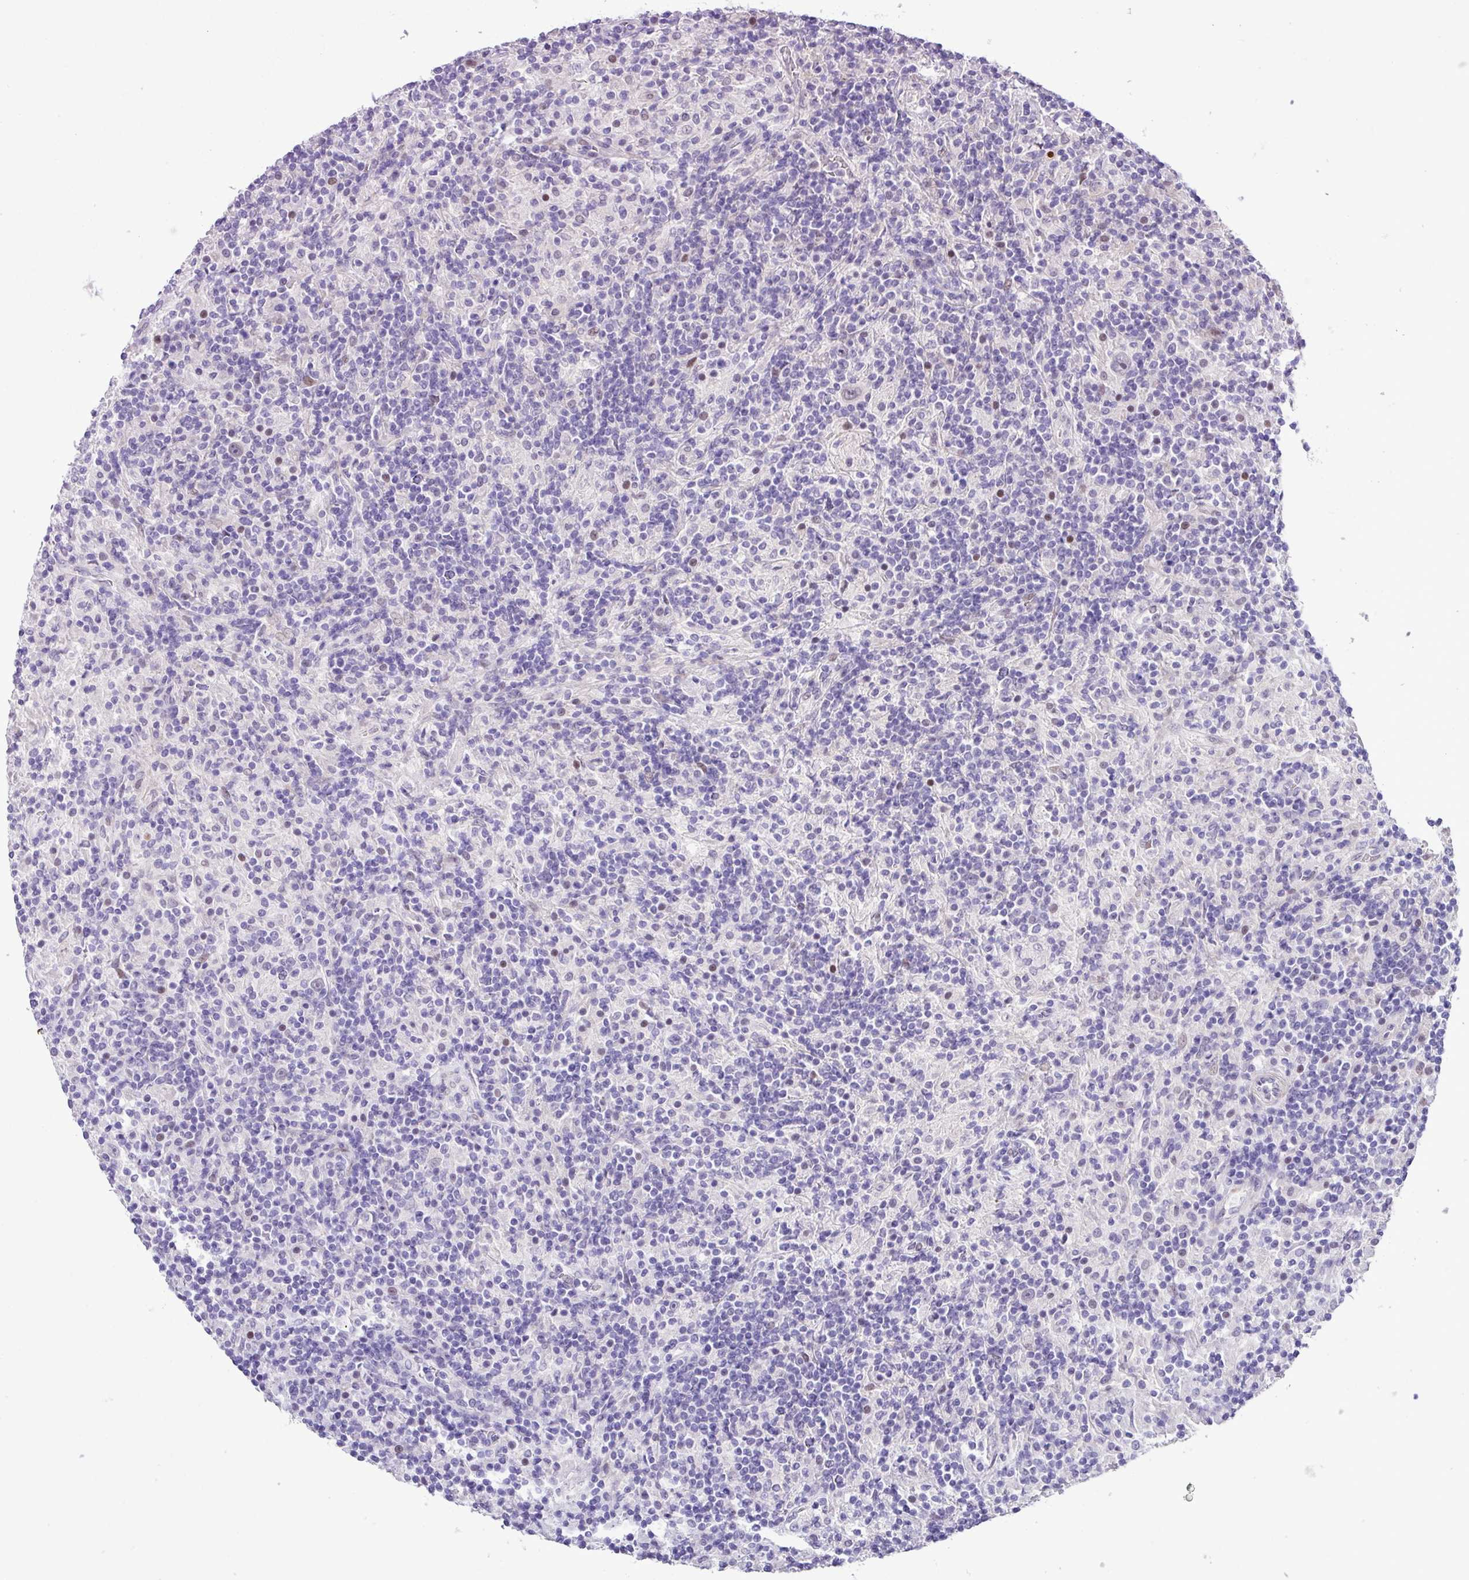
{"staining": {"intensity": "negative", "quantity": "none", "location": "none"}, "tissue": "lymphoma", "cell_type": "Tumor cells", "image_type": "cancer", "snomed": [{"axis": "morphology", "description": "Hodgkin's disease, NOS"}, {"axis": "topography", "description": "Lymph node"}], "caption": "Tumor cells show no significant staining in Hodgkin's disease.", "gene": "YLPM1", "patient": {"sex": "male", "age": 70}}